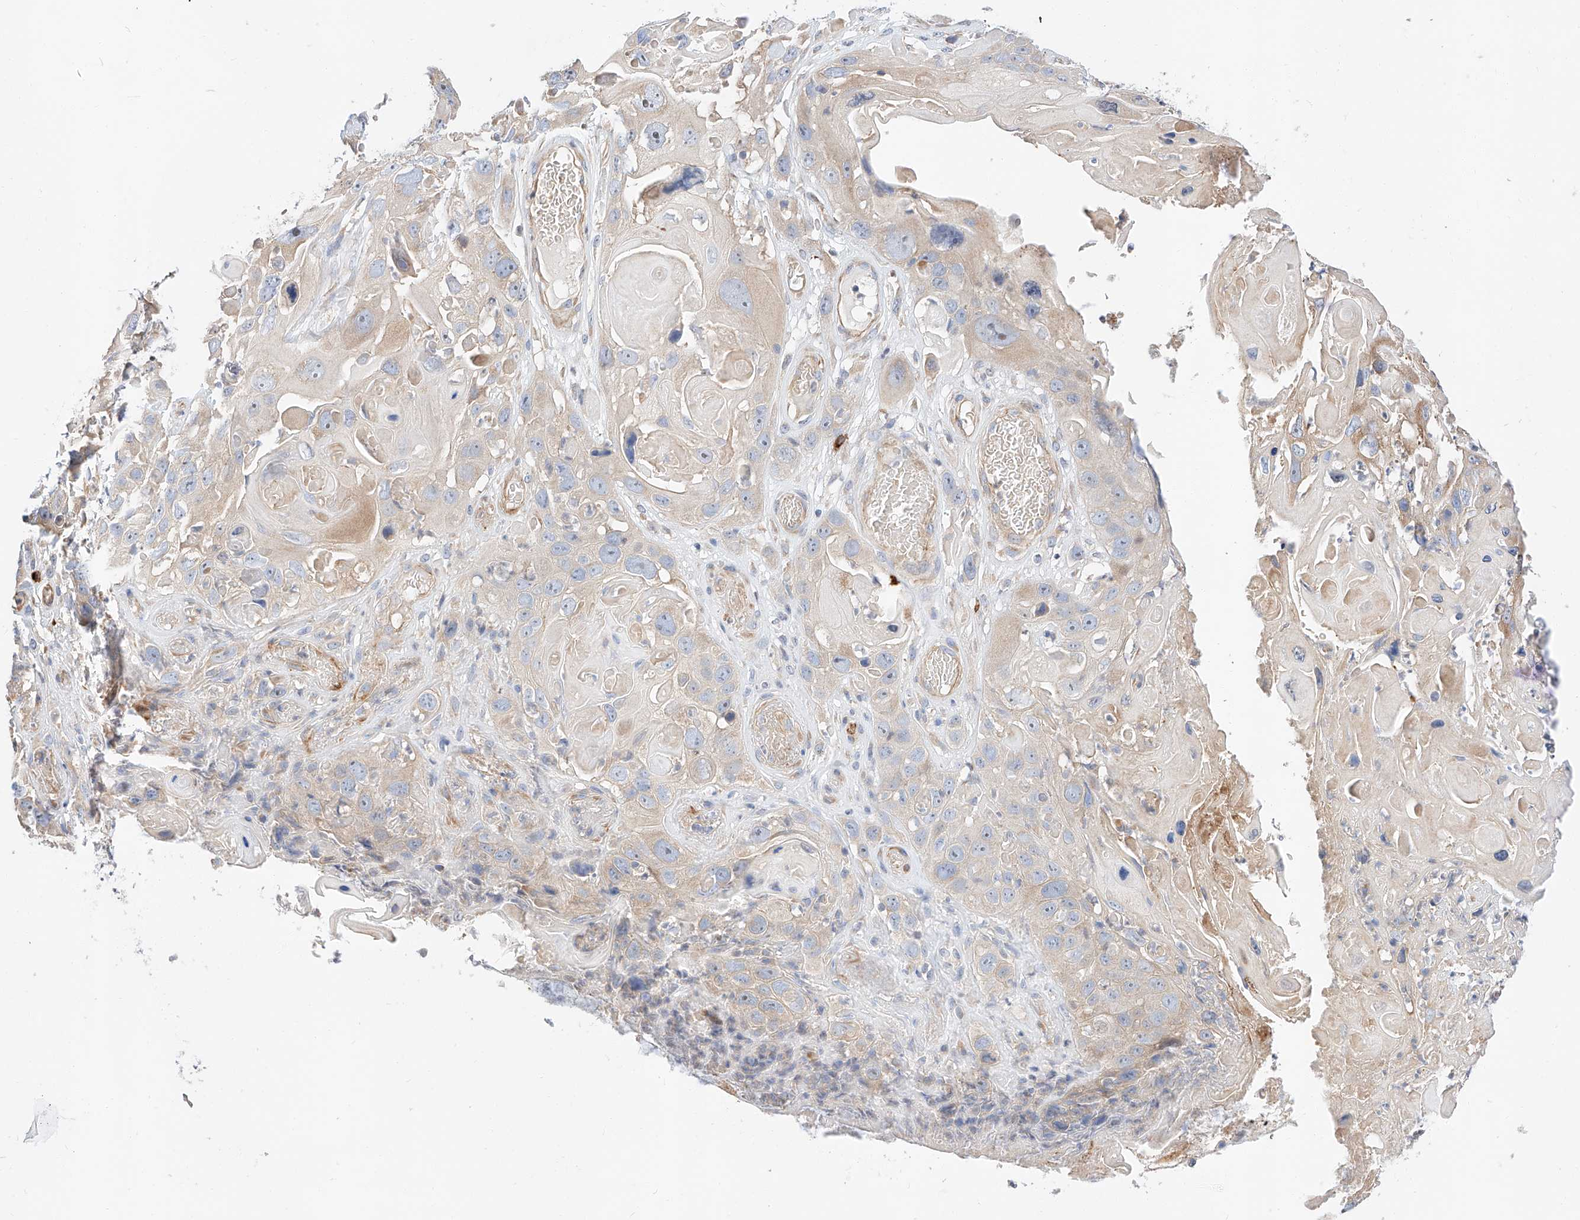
{"staining": {"intensity": "weak", "quantity": "<25%", "location": "cytoplasmic/membranous"}, "tissue": "skin cancer", "cell_type": "Tumor cells", "image_type": "cancer", "snomed": [{"axis": "morphology", "description": "Squamous cell carcinoma, NOS"}, {"axis": "topography", "description": "Skin"}], "caption": "Micrograph shows no protein staining in tumor cells of skin cancer (squamous cell carcinoma) tissue.", "gene": "GLMN", "patient": {"sex": "male", "age": 55}}